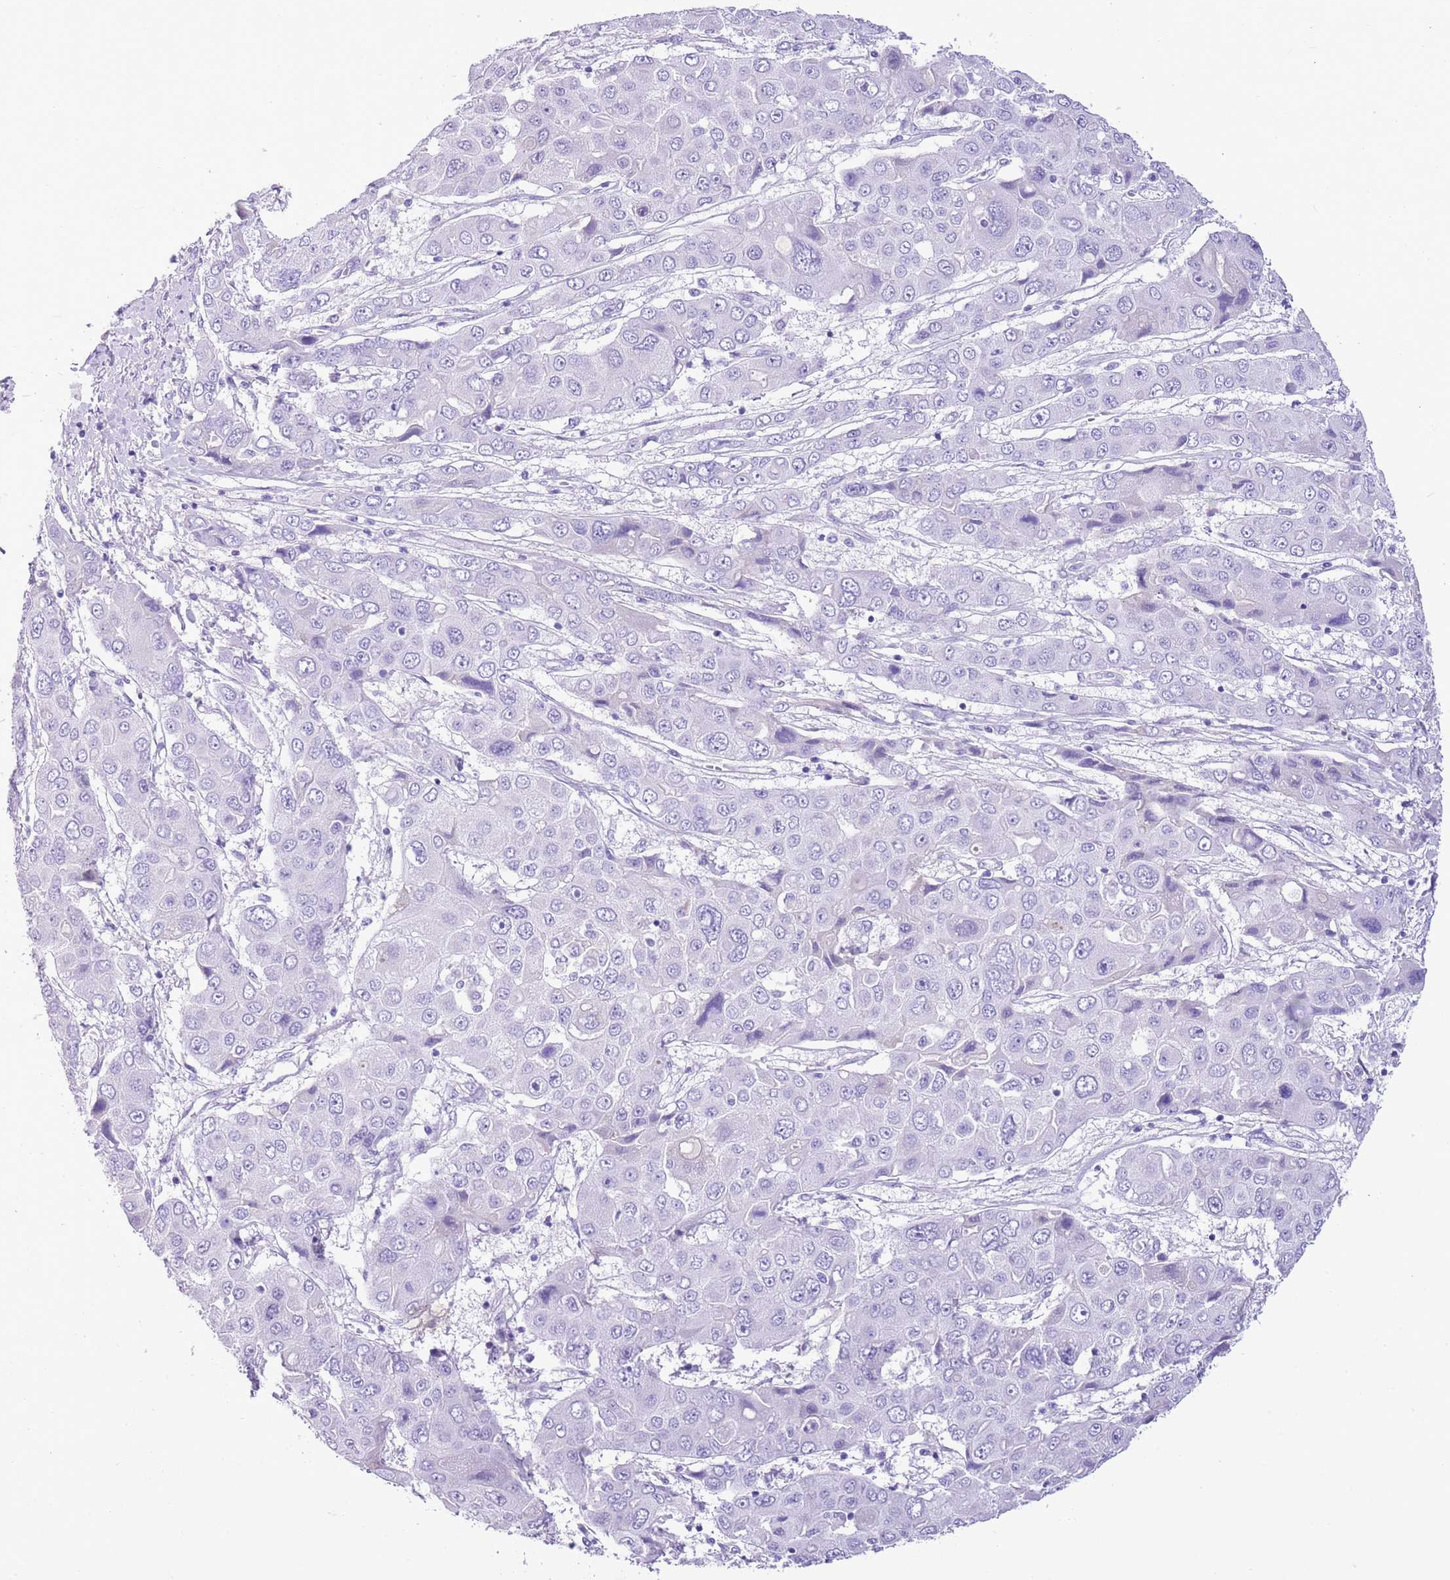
{"staining": {"intensity": "negative", "quantity": "none", "location": "none"}, "tissue": "liver cancer", "cell_type": "Tumor cells", "image_type": "cancer", "snomed": [{"axis": "morphology", "description": "Cholangiocarcinoma"}, {"axis": "topography", "description": "Liver"}], "caption": "Liver cancer (cholangiocarcinoma) stained for a protein using immunohistochemistry (IHC) demonstrates no positivity tumor cells.", "gene": "TBC1D10B", "patient": {"sex": "male", "age": 67}}